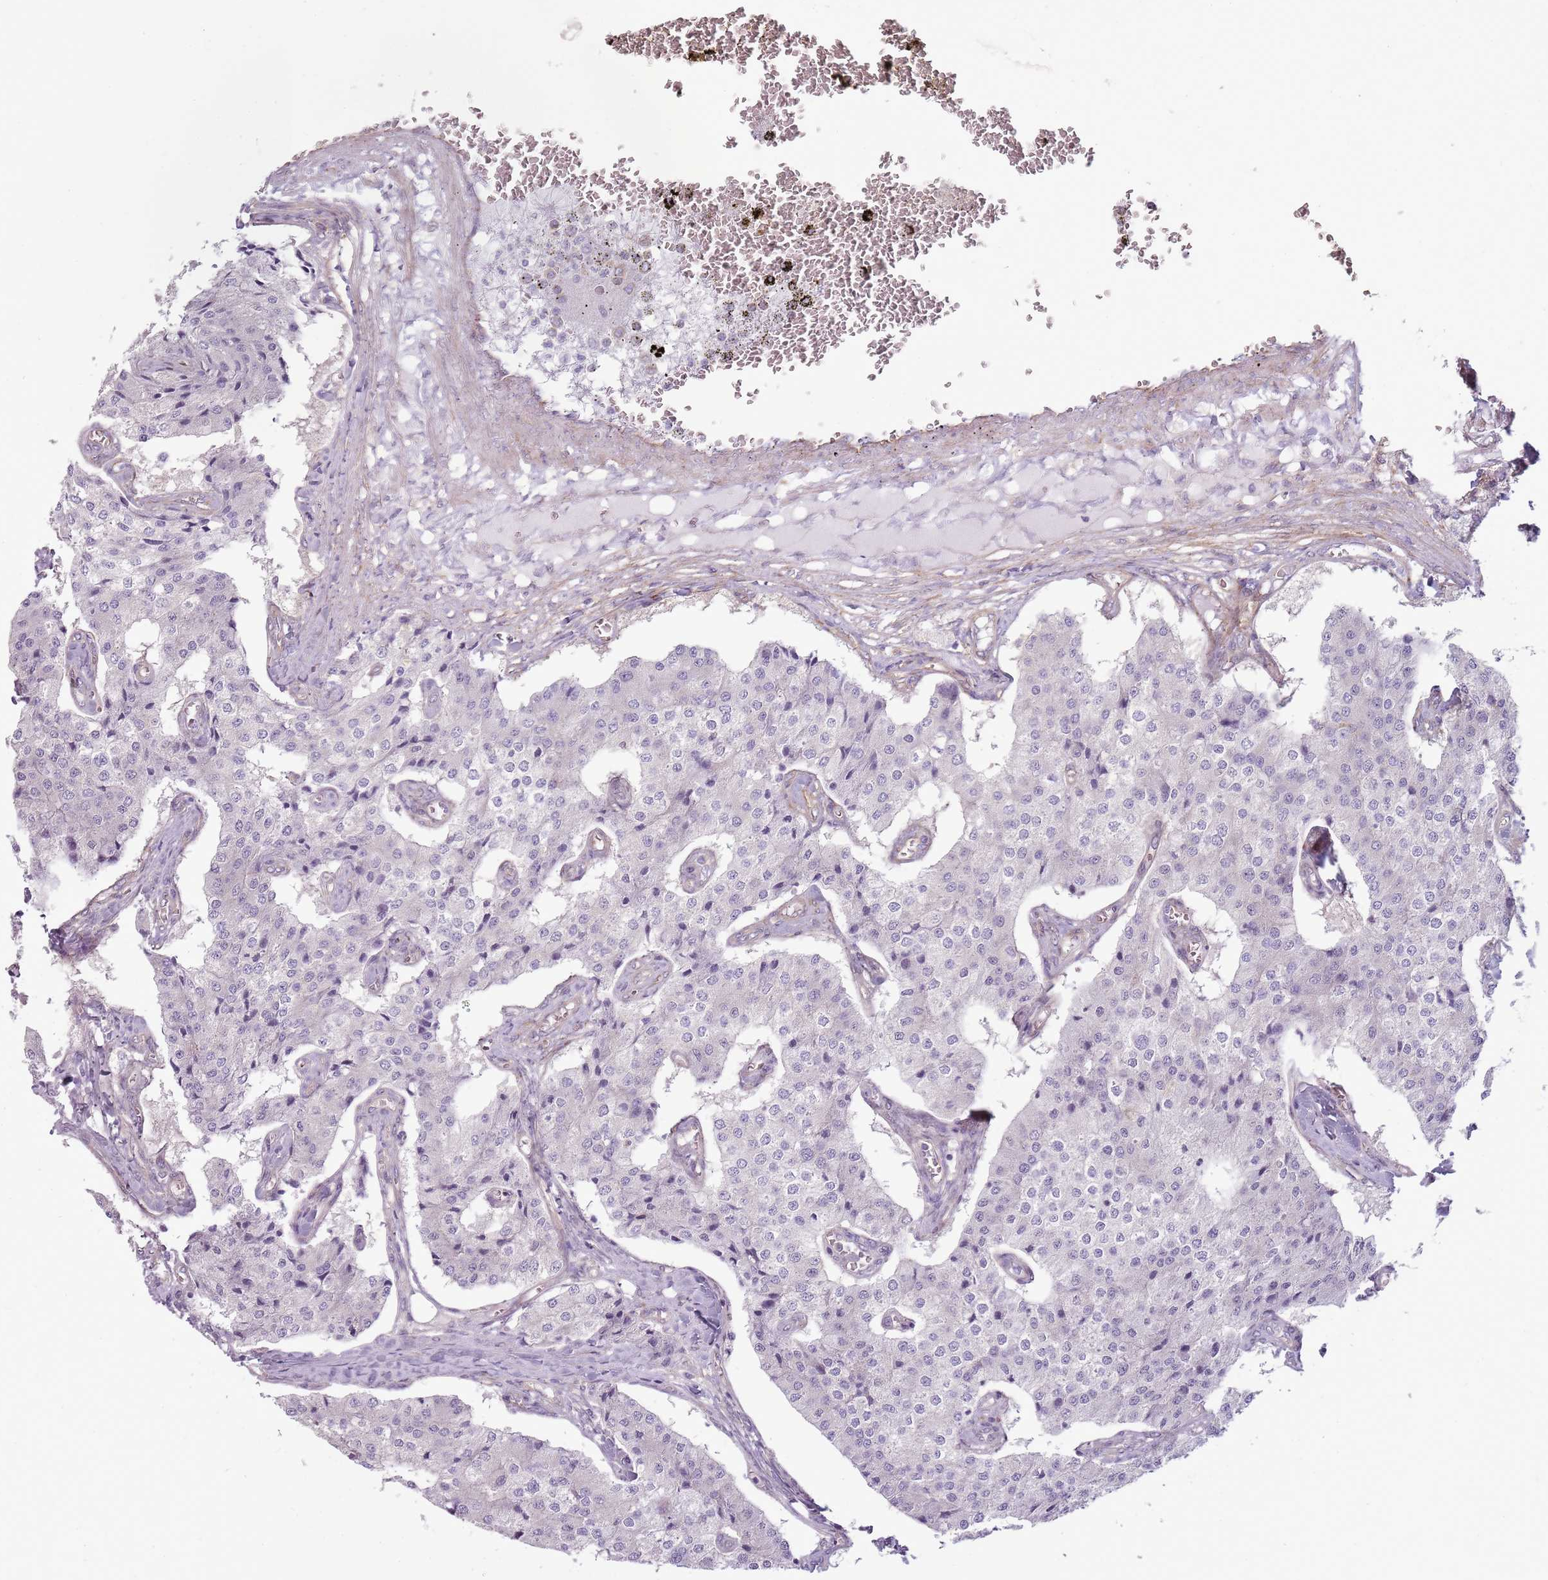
{"staining": {"intensity": "negative", "quantity": "none", "location": "none"}, "tissue": "carcinoid", "cell_type": "Tumor cells", "image_type": "cancer", "snomed": [{"axis": "morphology", "description": "Carcinoid, malignant, NOS"}, {"axis": "topography", "description": "Colon"}], "caption": "This is an immunohistochemistry (IHC) image of human carcinoid (malignant). There is no staining in tumor cells.", "gene": "SNX1", "patient": {"sex": "female", "age": 52}}